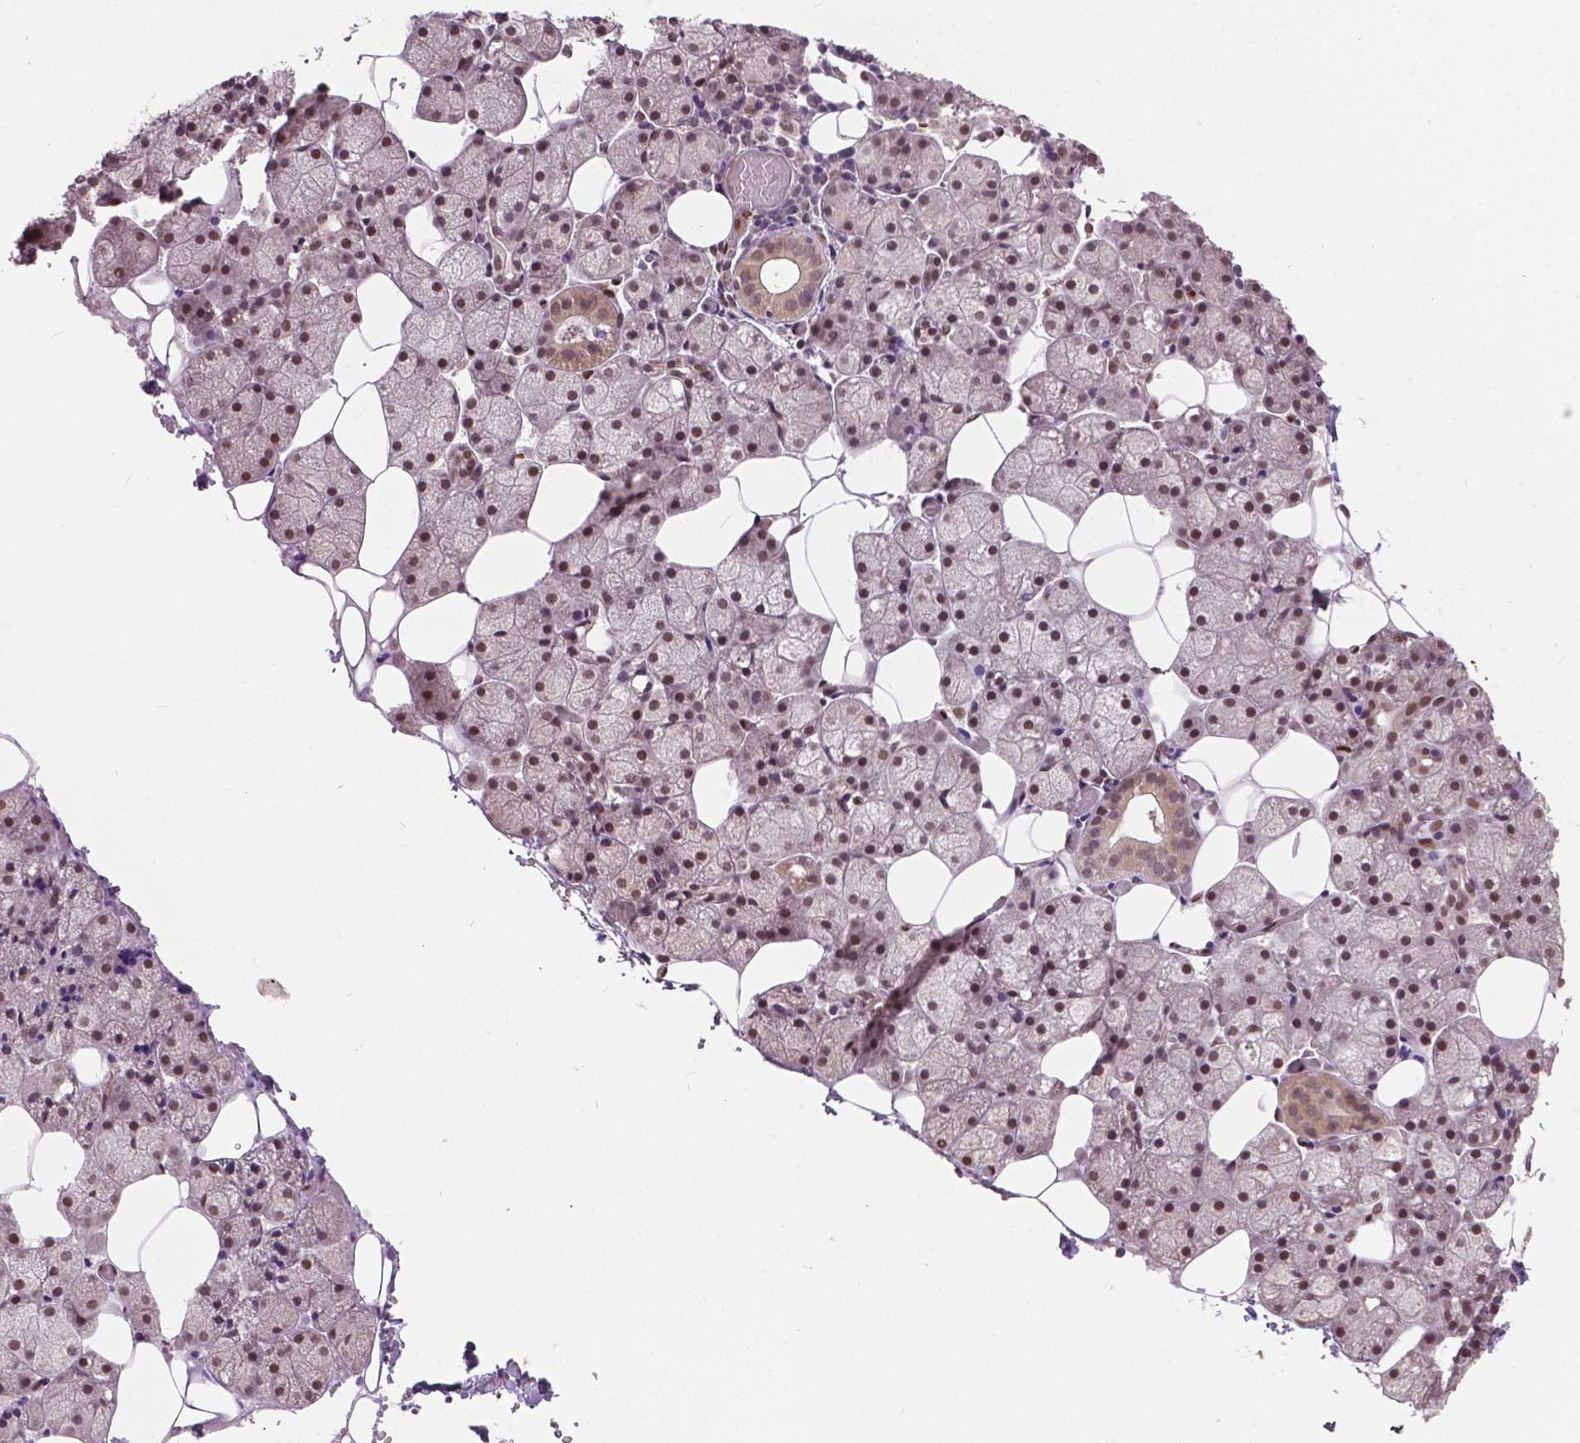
{"staining": {"intensity": "weak", "quantity": ">75%", "location": "nuclear"}, "tissue": "salivary gland", "cell_type": "Glandular cells", "image_type": "normal", "snomed": [{"axis": "morphology", "description": "Normal tissue, NOS"}, {"axis": "topography", "description": "Salivary gland"}], "caption": "IHC of benign salivary gland reveals low levels of weak nuclear staining in about >75% of glandular cells.", "gene": "HMBOX1", "patient": {"sex": "male", "age": 38}}